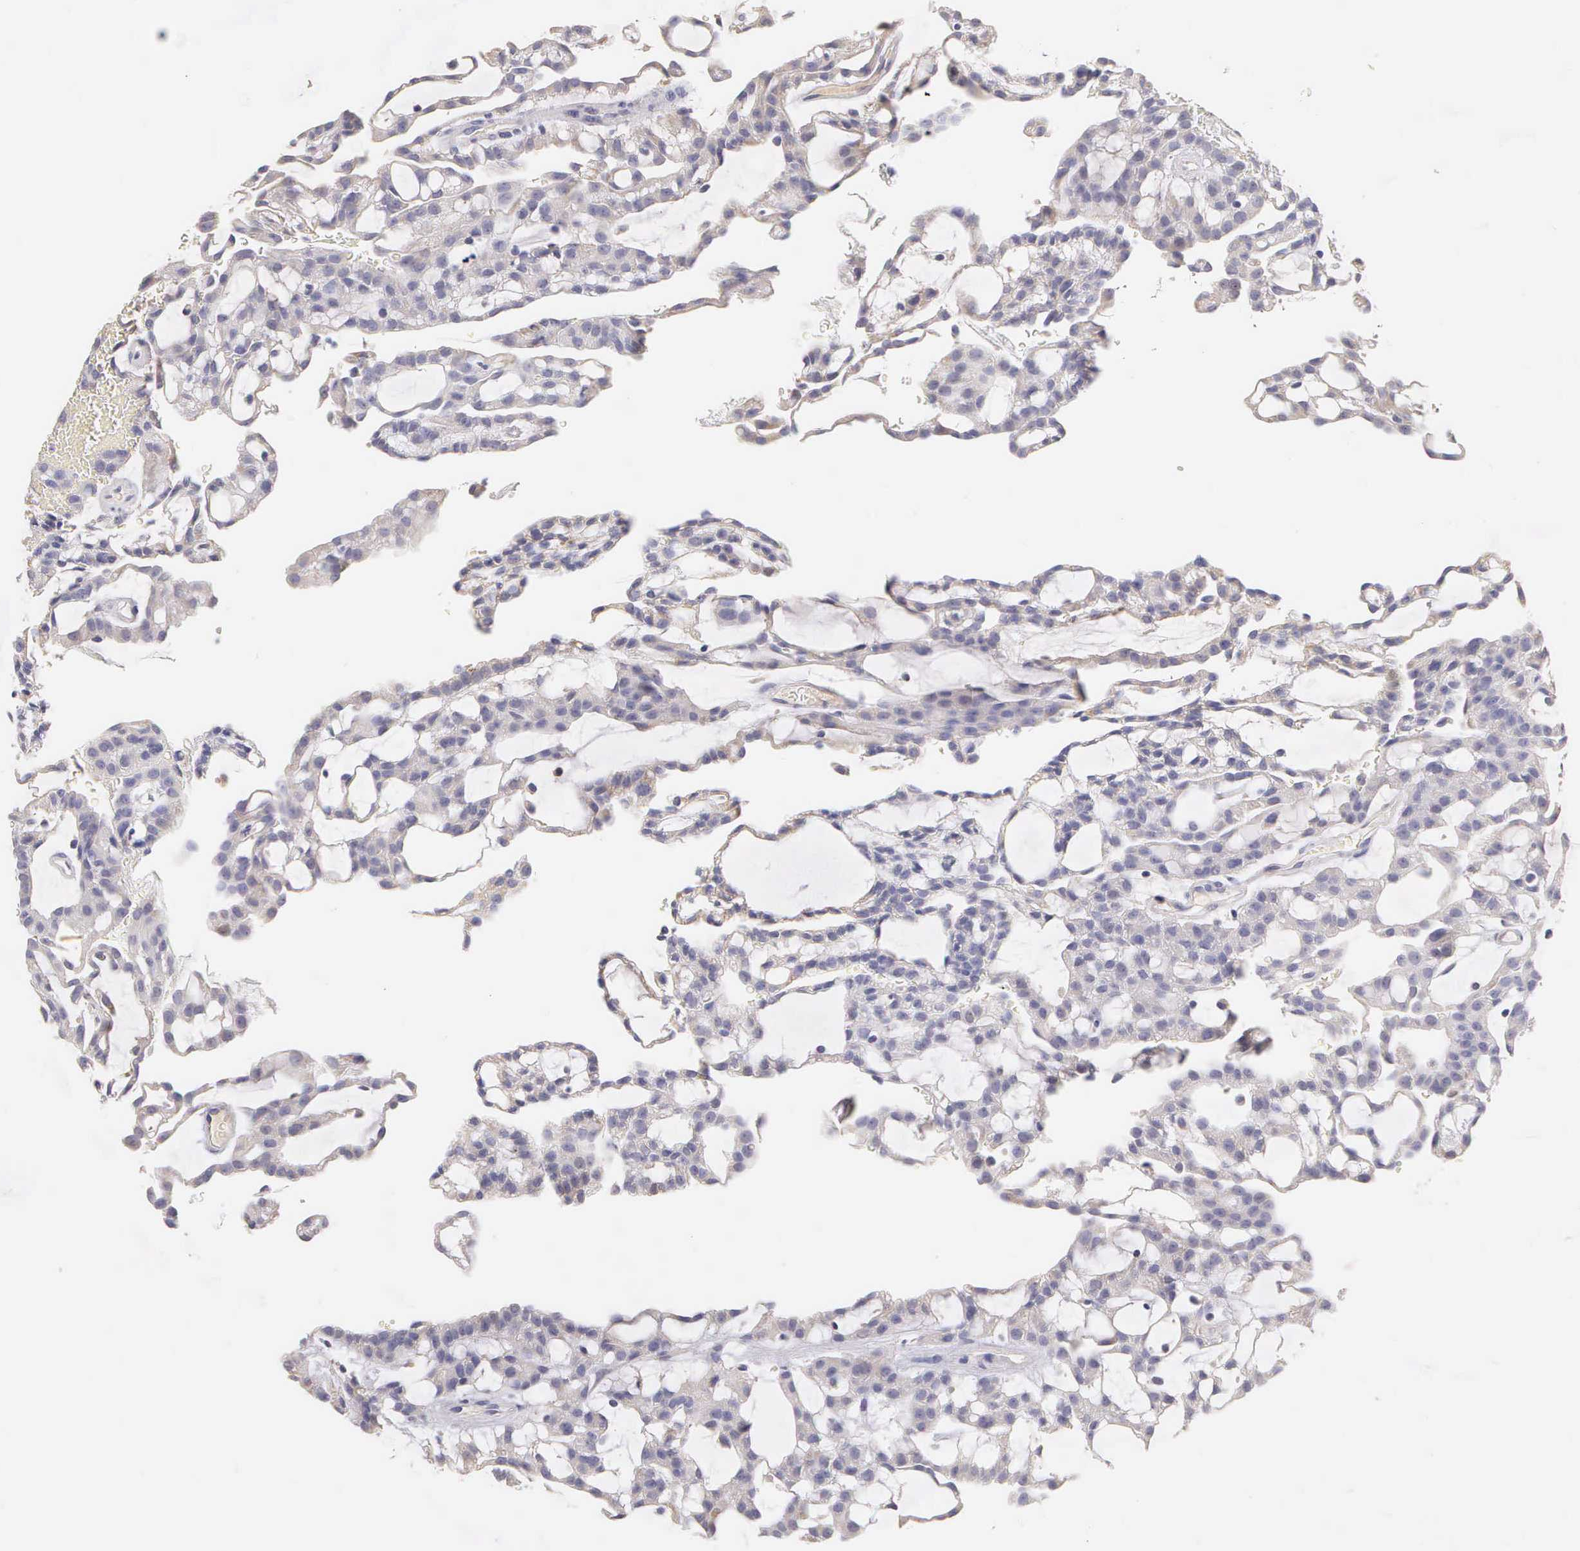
{"staining": {"intensity": "weak", "quantity": "25%-75%", "location": "cytoplasmic/membranous"}, "tissue": "renal cancer", "cell_type": "Tumor cells", "image_type": "cancer", "snomed": [{"axis": "morphology", "description": "Adenocarcinoma, NOS"}, {"axis": "topography", "description": "Kidney"}], "caption": "Renal cancer (adenocarcinoma) tissue reveals weak cytoplasmic/membranous staining in about 25%-75% of tumor cells", "gene": "ESR1", "patient": {"sex": "male", "age": 63}}